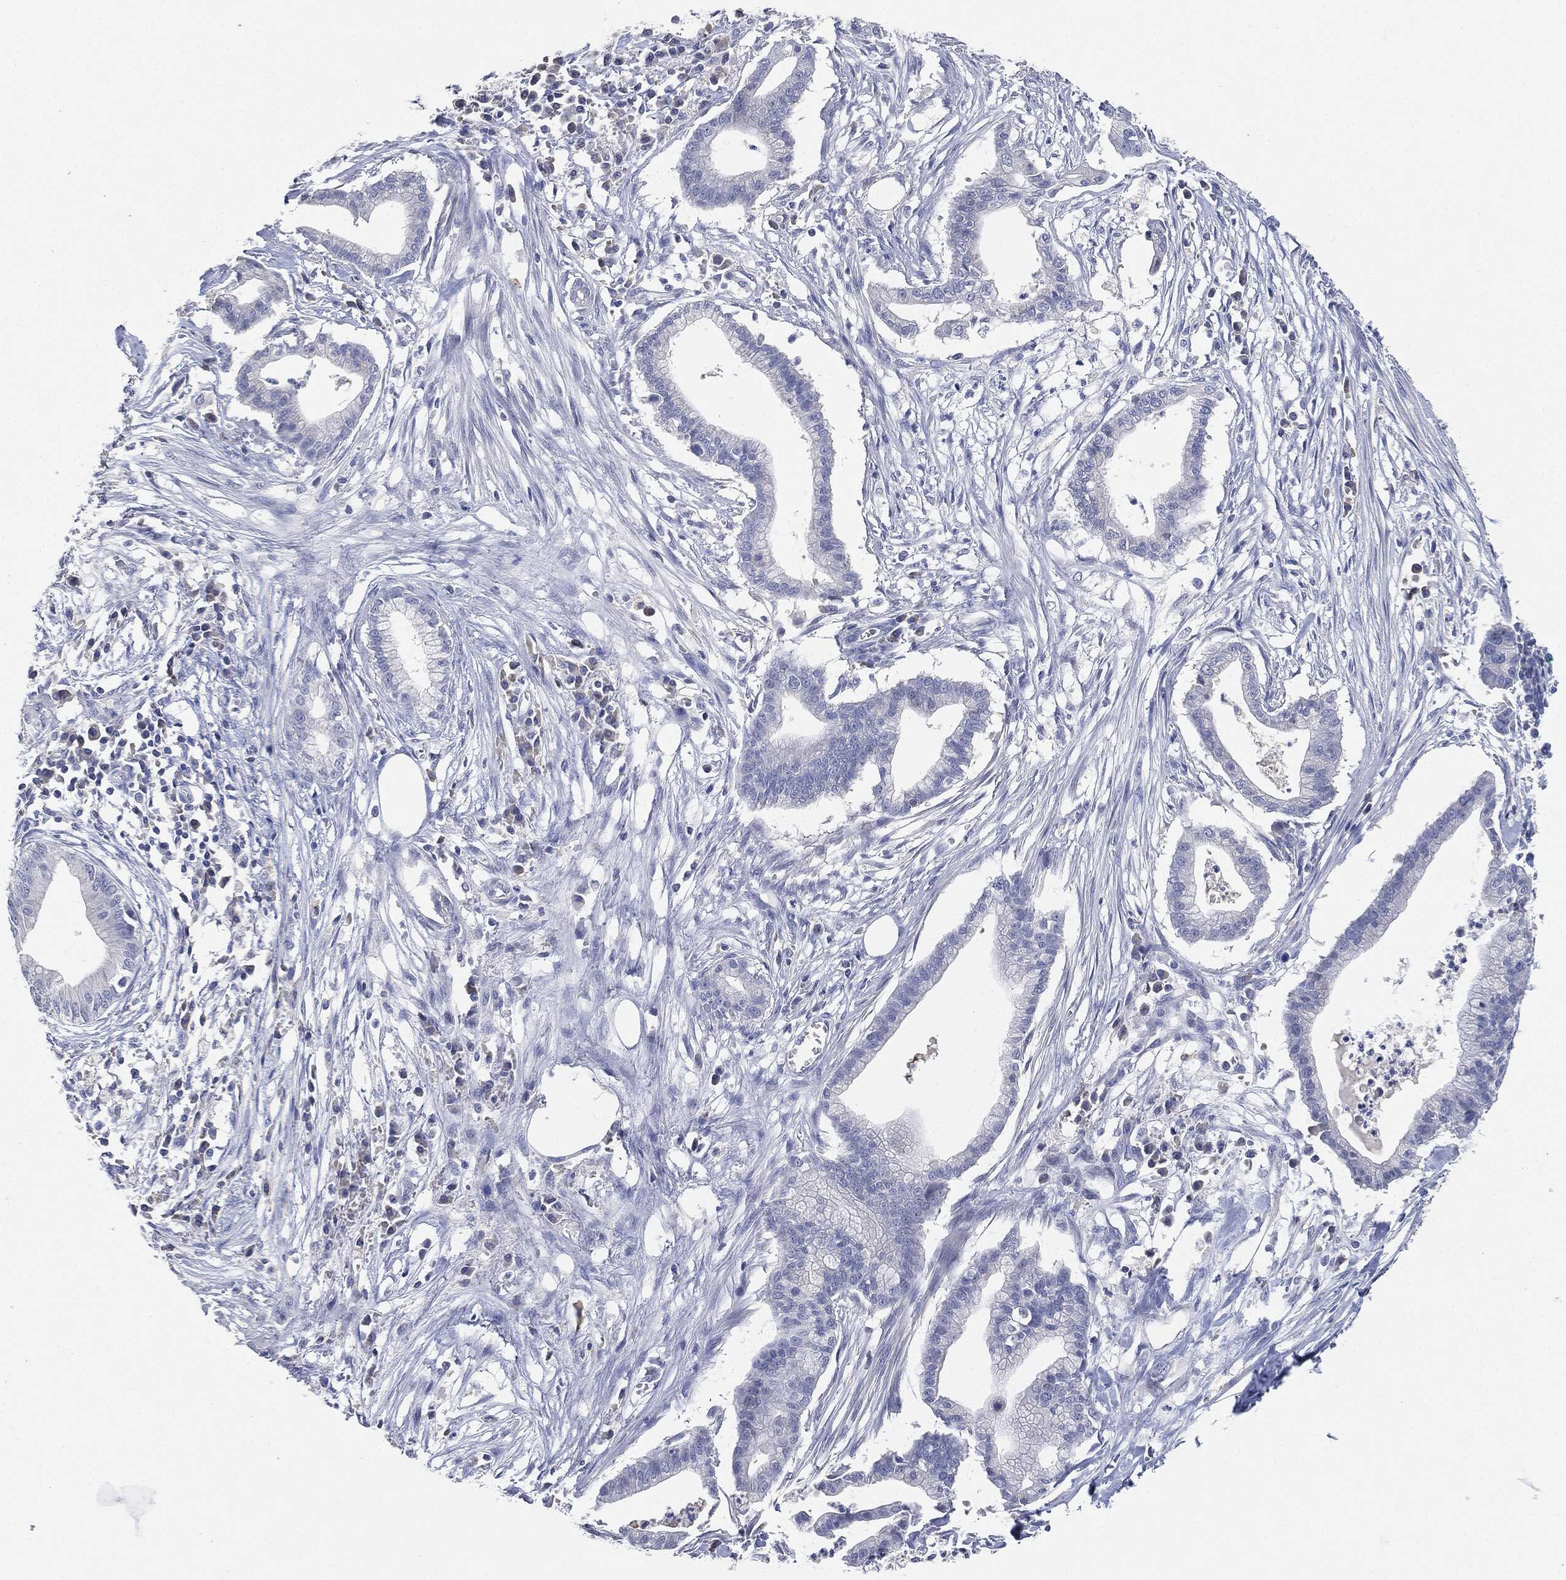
{"staining": {"intensity": "negative", "quantity": "none", "location": "none"}, "tissue": "pancreatic cancer", "cell_type": "Tumor cells", "image_type": "cancer", "snomed": [{"axis": "morphology", "description": "Normal tissue, NOS"}, {"axis": "morphology", "description": "Adenocarcinoma, NOS"}, {"axis": "topography", "description": "Pancreas"}], "caption": "Human pancreatic cancer (adenocarcinoma) stained for a protein using immunohistochemistry shows no expression in tumor cells.", "gene": "NTRK1", "patient": {"sex": "female", "age": 58}}